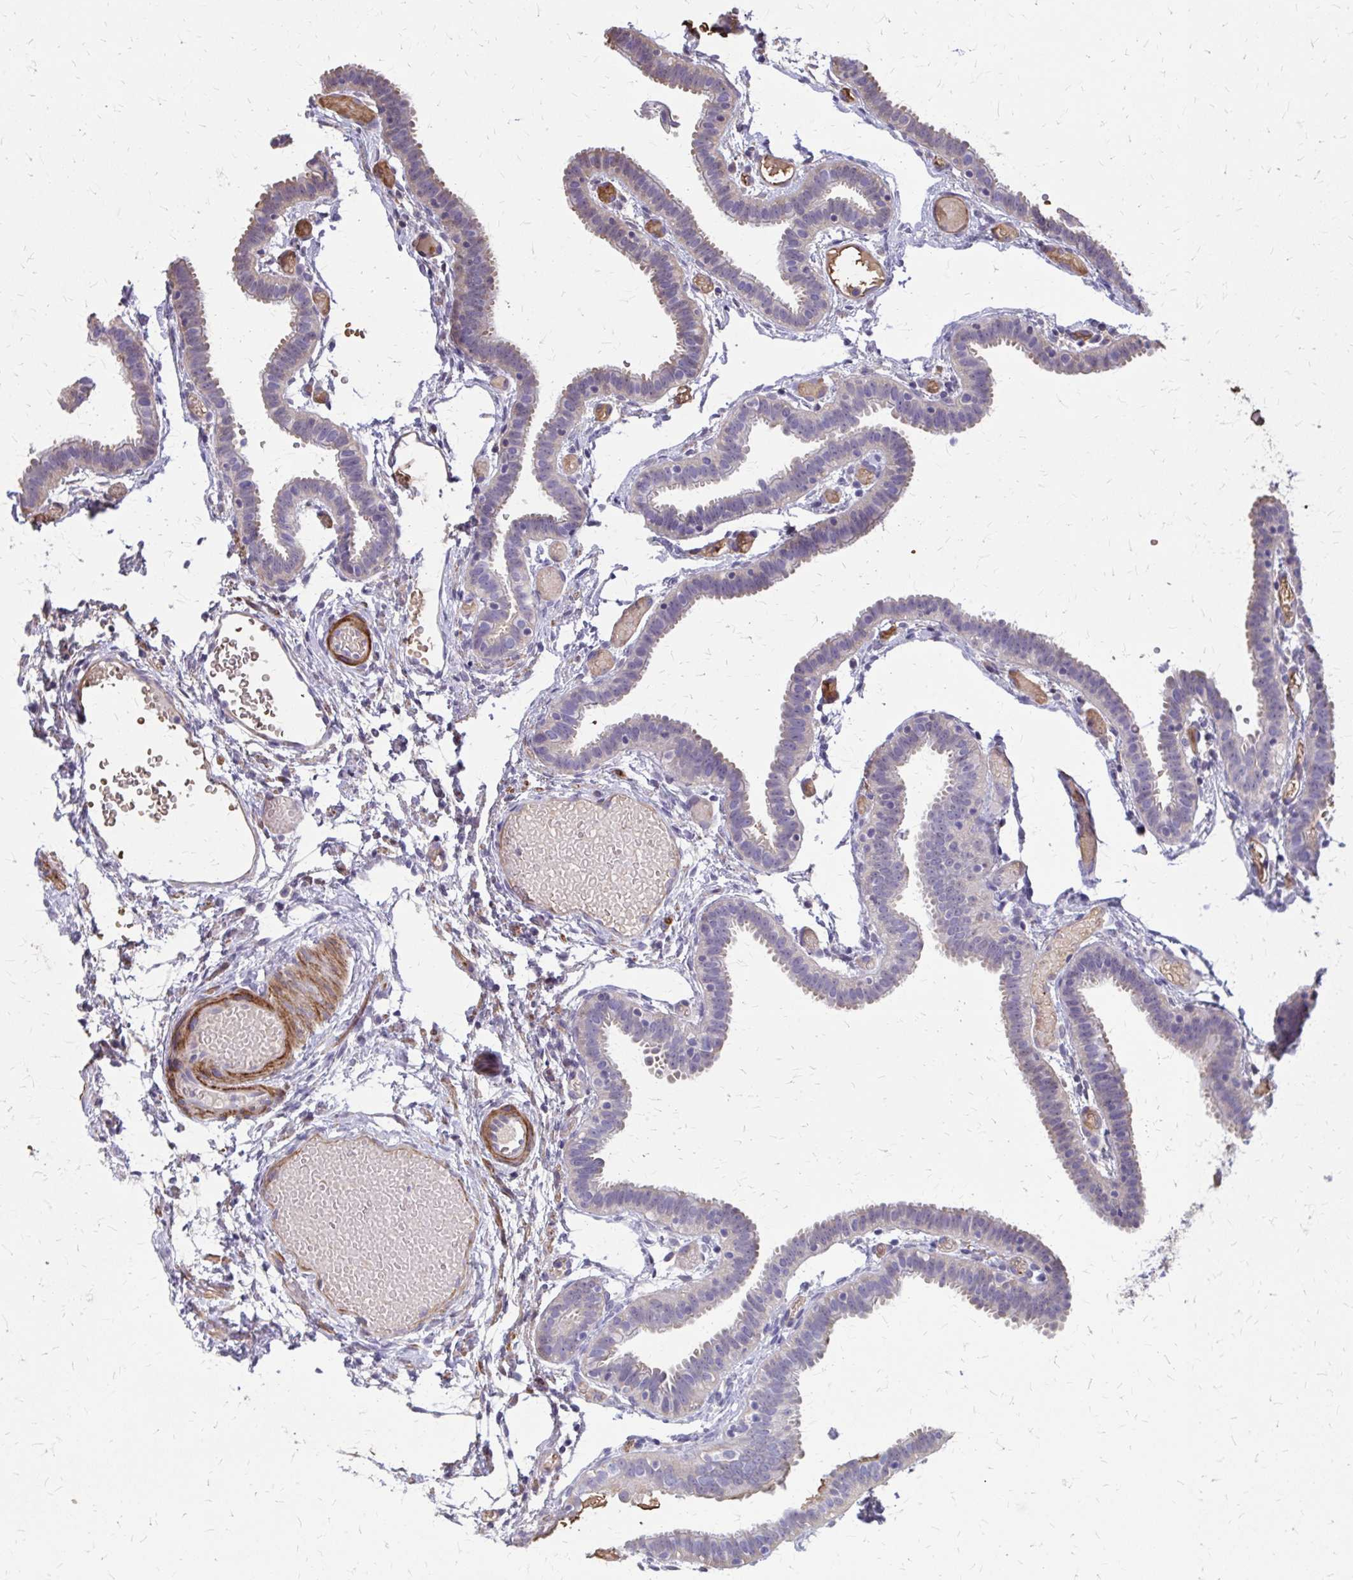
{"staining": {"intensity": "moderate", "quantity": "<25%", "location": "cytoplasmic/membranous"}, "tissue": "fallopian tube", "cell_type": "Glandular cells", "image_type": "normal", "snomed": [{"axis": "morphology", "description": "Normal tissue, NOS"}, {"axis": "topography", "description": "Fallopian tube"}], "caption": "Immunohistochemical staining of benign human fallopian tube displays <25% levels of moderate cytoplasmic/membranous protein staining in approximately <25% of glandular cells. (DAB IHC, brown staining for protein, blue staining for nuclei).", "gene": "IFI44L", "patient": {"sex": "female", "age": 37}}